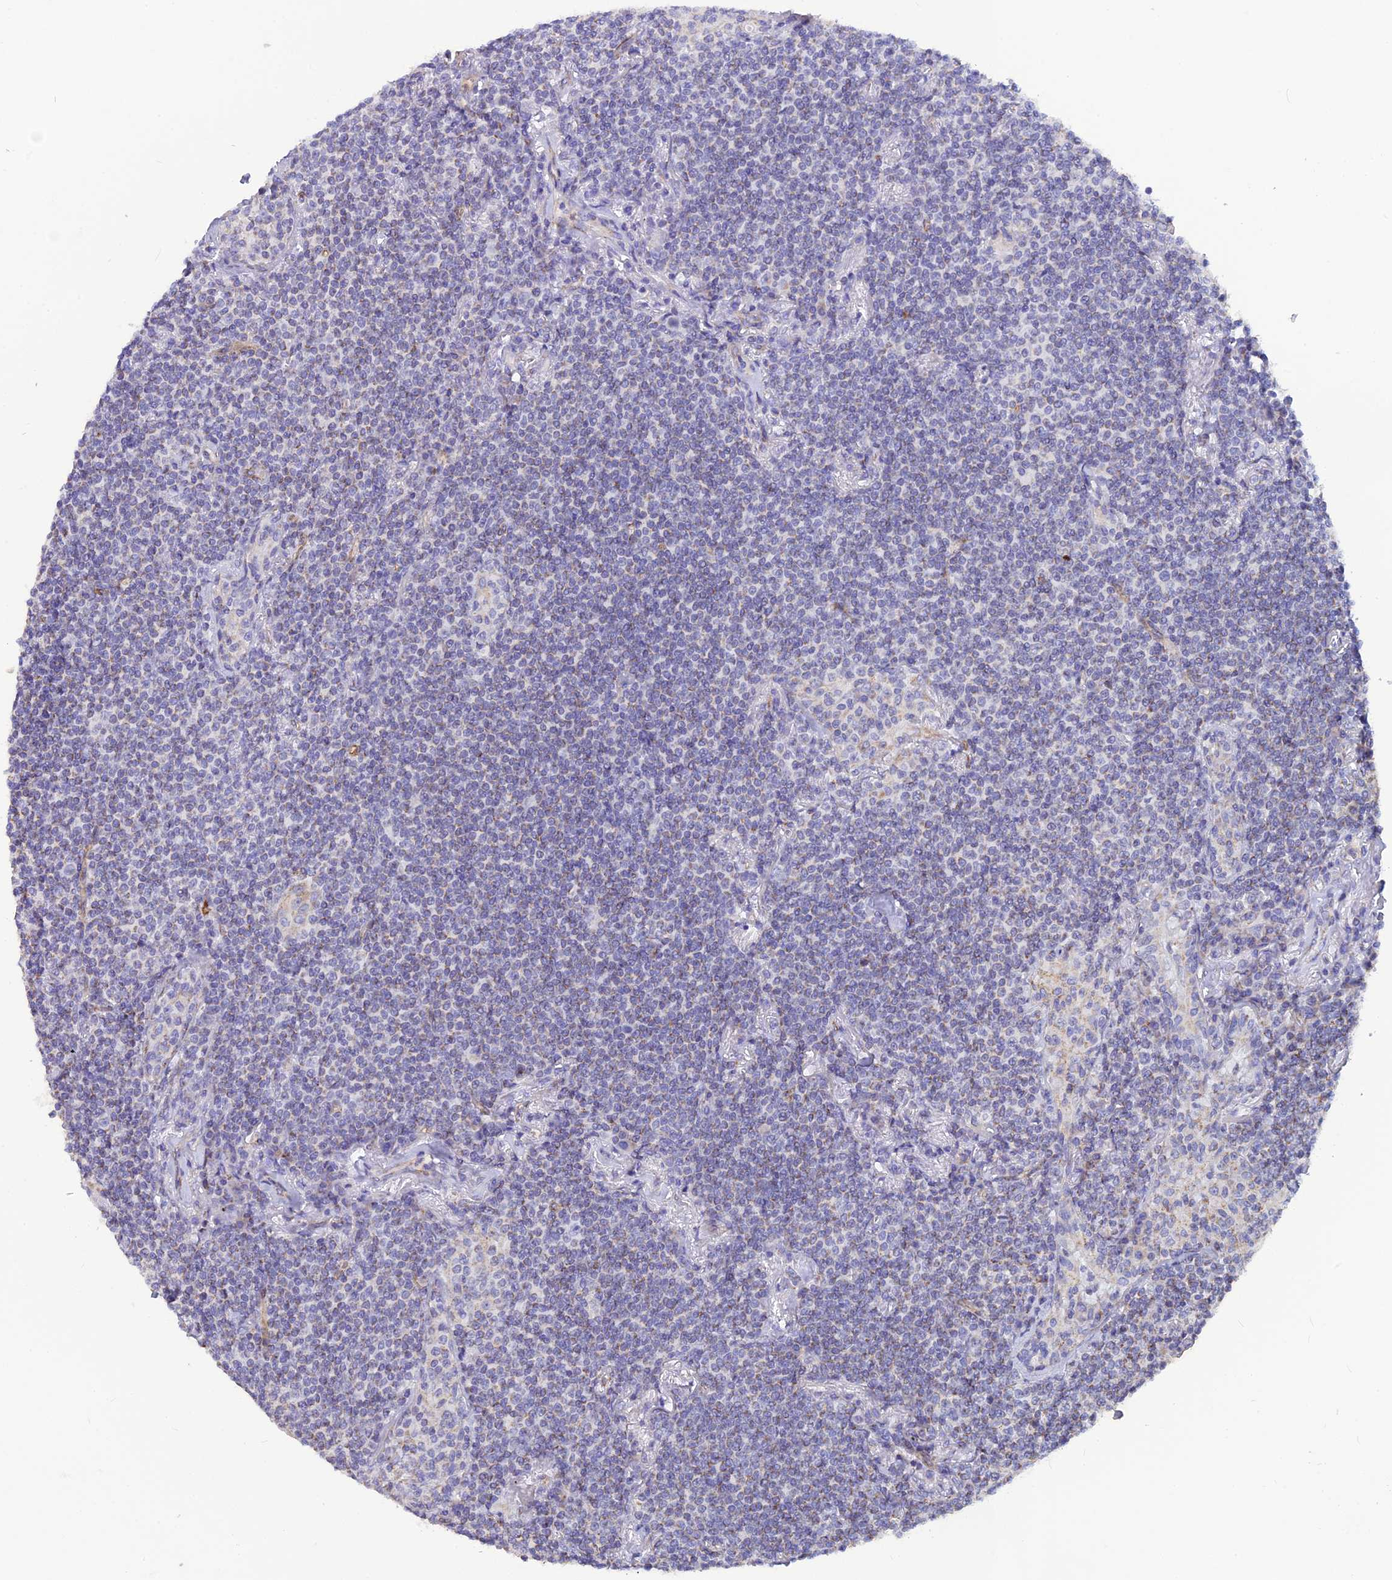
{"staining": {"intensity": "weak", "quantity": "<25%", "location": "cytoplasmic/membranous"}, "tissue": "lymphoma", "cell_type": "Tumor cells", "image_type": "cancer", "snomed": [{"axis": "morphology", "description": "Malignant lymphoma, non-Hodgkin's type, Low grade"}, {"axis": "topography", "description": "Lung"}], "caption": "This is an immunohistochemistry micrograph of lymphoma. There is no positivity in tumor cells.", "gene": "POMGNT1", "patient": {"sex": "female", "age": 71}}